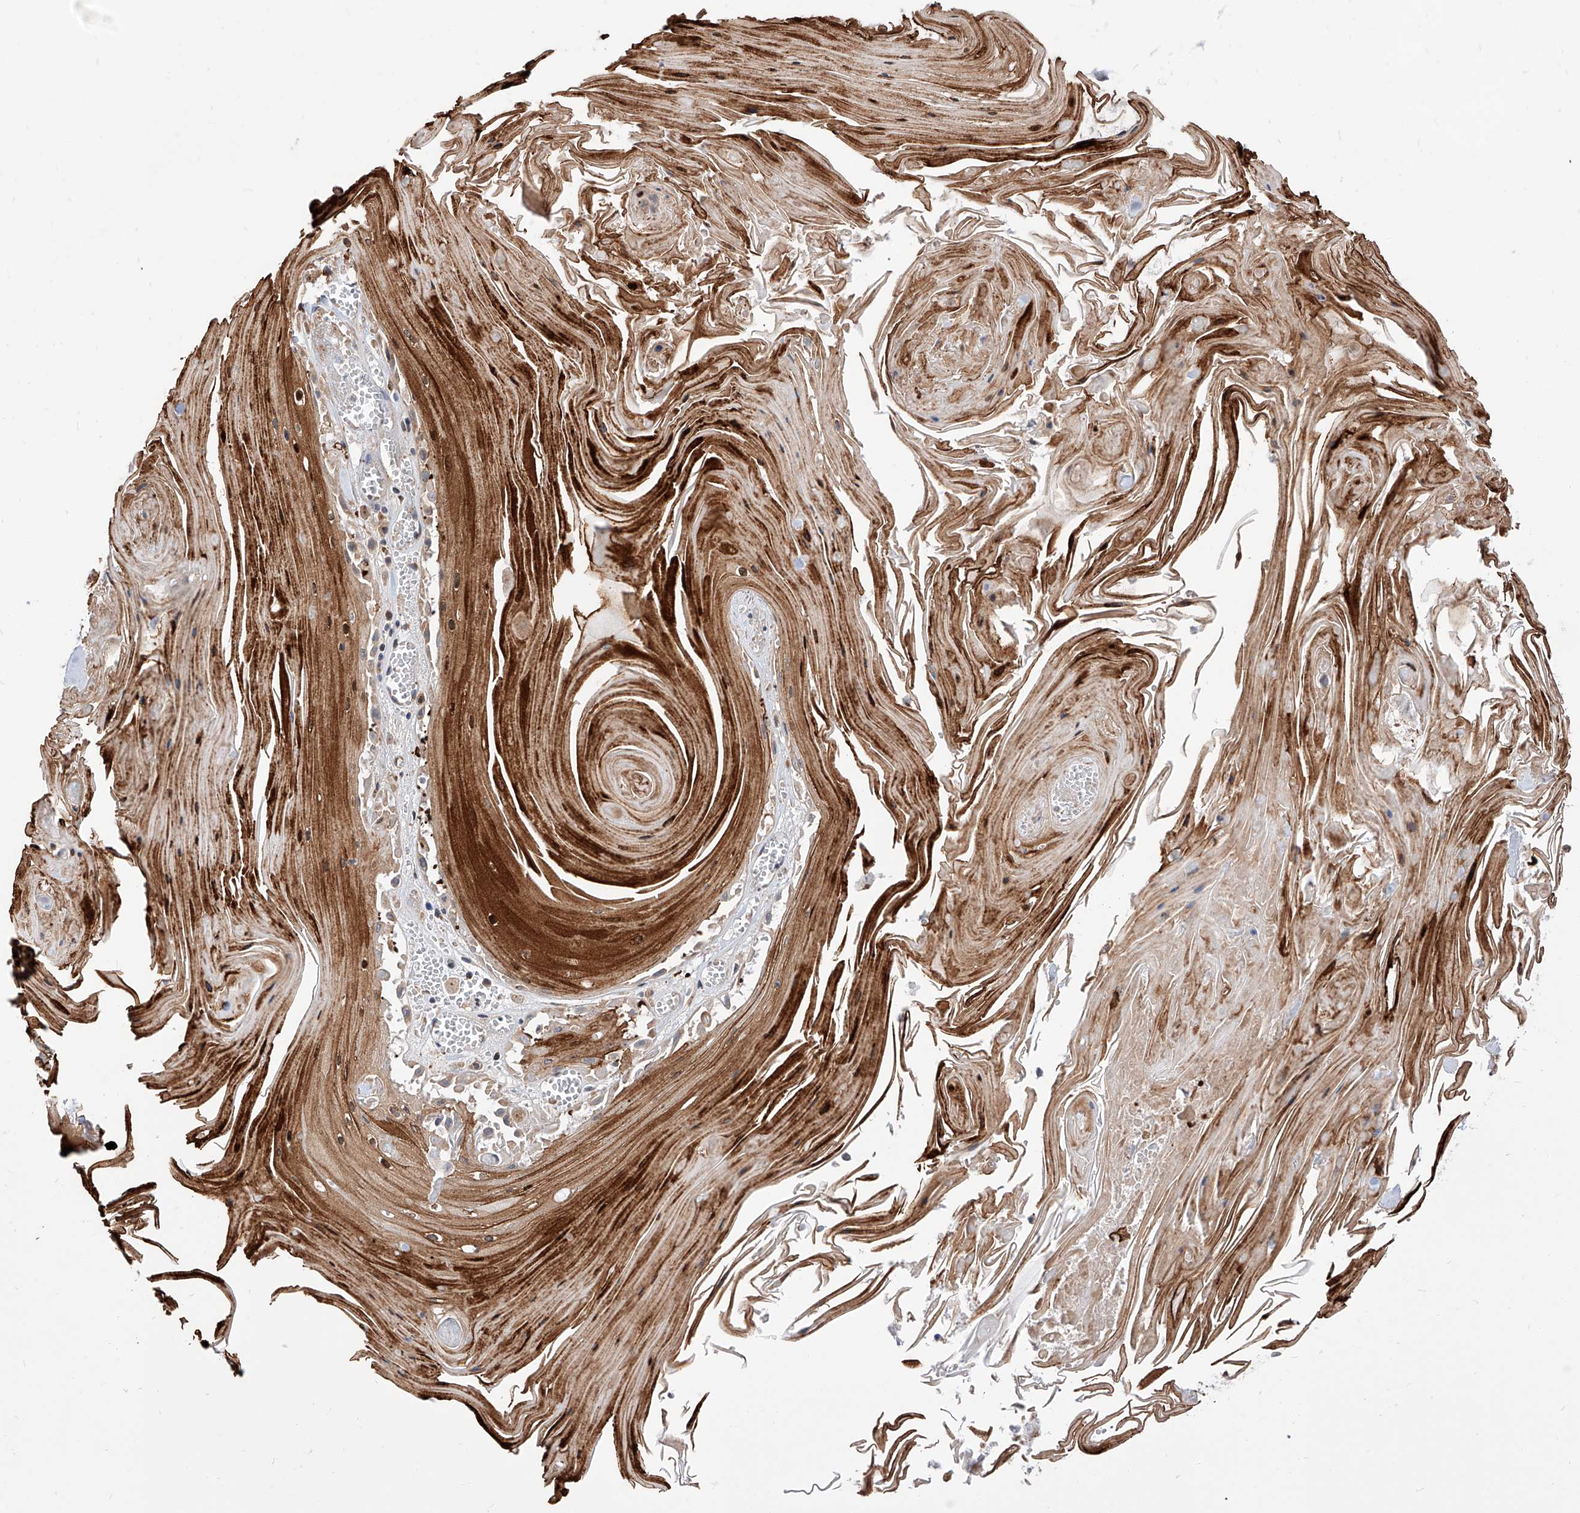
{"staining": {"intensity": "strong", "quantity": ">75%", "location": "cytoplasmic/membranous"}, "tissue": "skin cancer", "cell_type": "Tumor cells", "image_type": "cancer", "snomed": [{"axis": "morphology", "description": "Squamous cell carcinoma, NOS"}, {"axis": "topography", "description": "Skin"}], "caption": "Skin cancer (squamous cell carcinoma) stained for a protein (brown) exhibits strong cytoplasmic/membranous positive expression in approximately >75% of tumor cells.", "gene": "ISCA2", "patient": {"sex": "male", "age": 74}}